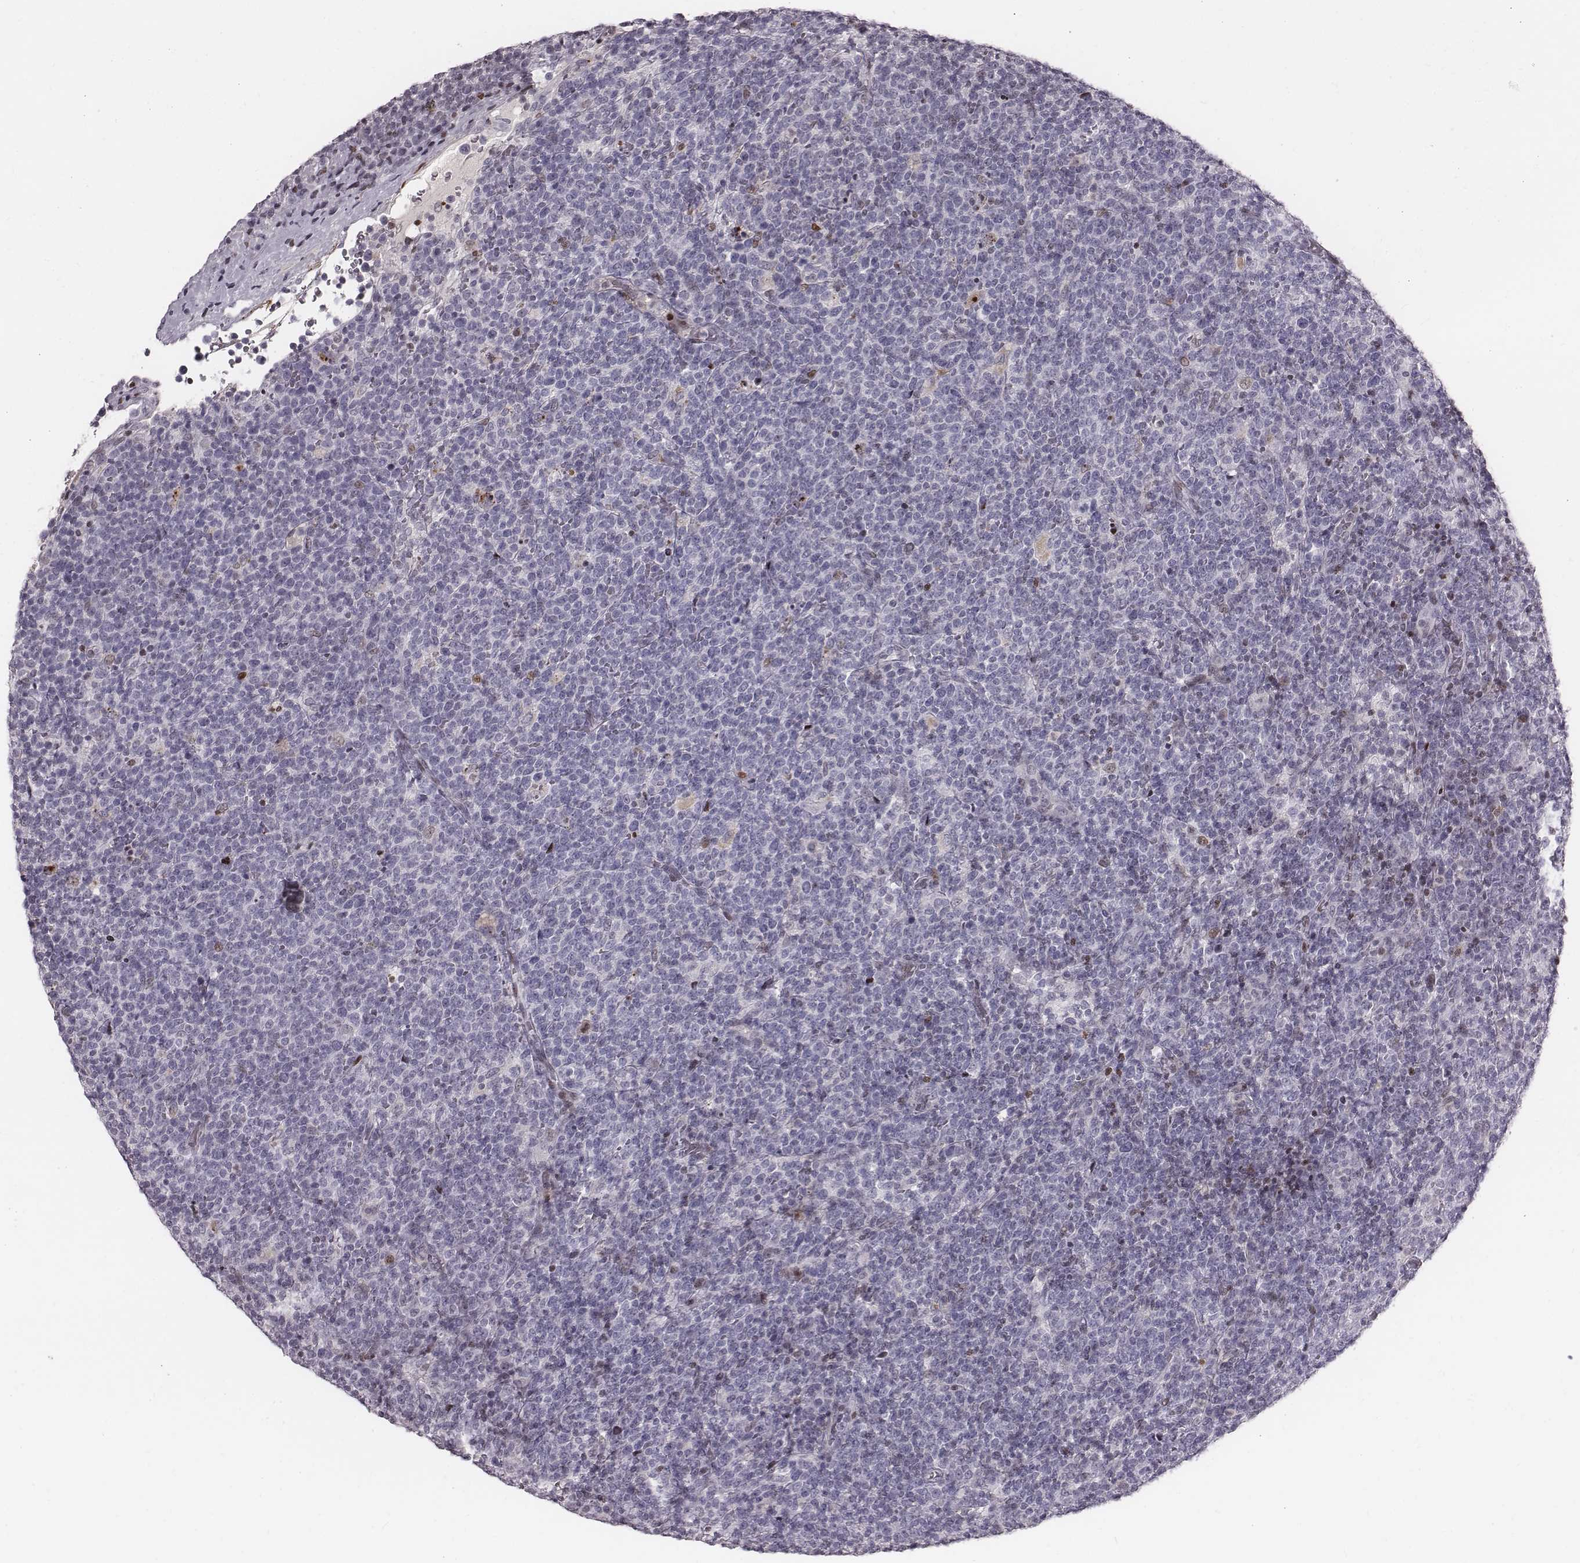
{"staining": {"intensity": "negative", "quantity": "none", "location": "none"}, "tissue": "lymphoma", "cell_type": "Tumor cells", "image_type": "cancer", "snomed": [{"axis": "morphology", "description": "Malignant lymphoma, non-Hodgkin's type, High grade"}, {"axis": "topography", "description": "Lymph node"}], "caption": "DAB (3,3'-diaminobenzidine) immunohistochemical staining of high-grade malignant lymphoma, non-Hodgkin's type demonstrates no significant staining in tumor cells.", "gene": "NDC1", "patient": {"sex": "male", "age": 61}}